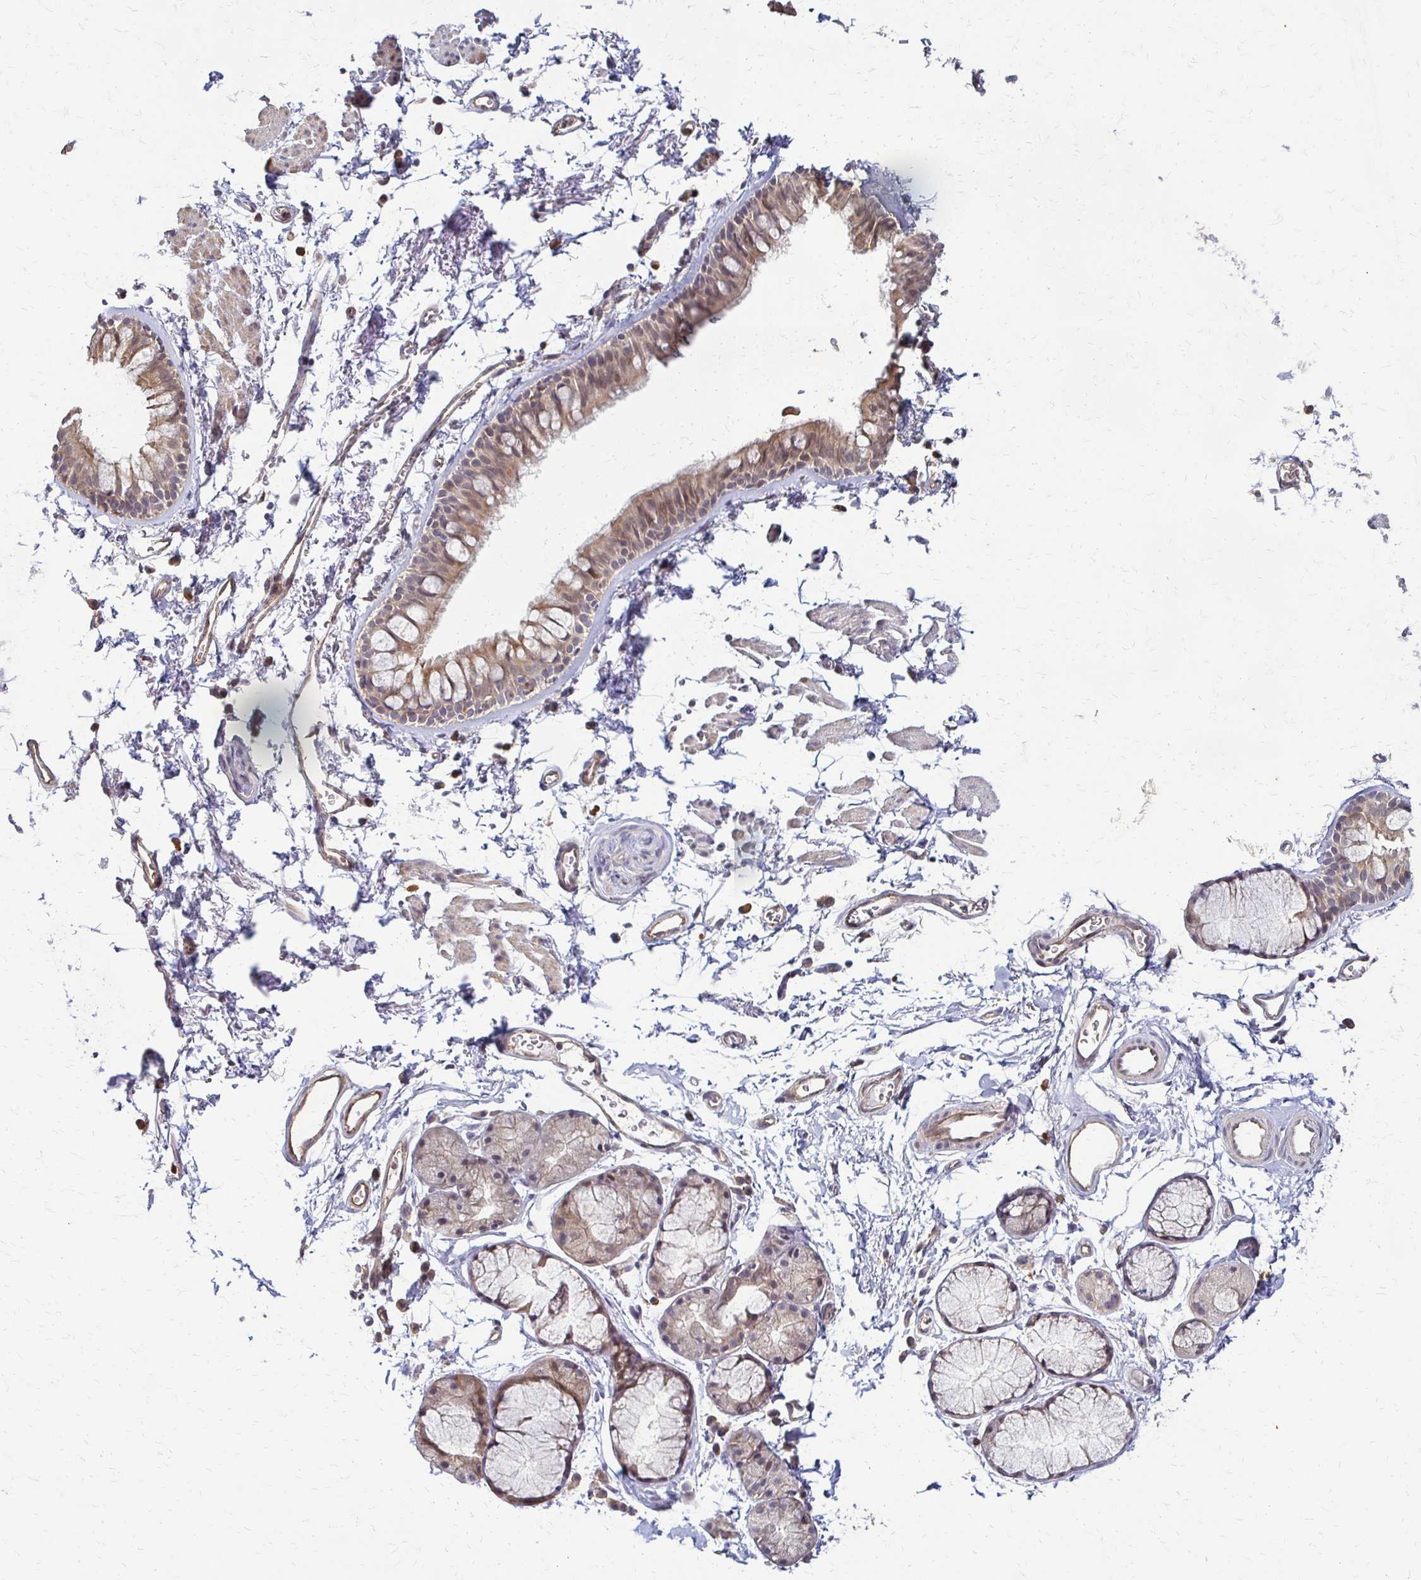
{"staining": {"intensity": "moderate", "quantity": ">75%", "location": "cytoplasmic/membranous"}, "tissue": "bronchus", "cell_type": "Respiratory epithelial cells", "image_type": "normal", "snomed": [{"axis": "morphology", "description": "Normal tissue, NOS"}, {"axis": "topography", "description": "Cartilage tissue"}, {"axis": "topography", "description": "Bronchus"}], "caption": "Immunohistochemistry (IHC) histopathology image of unremarkable bronchus: bronchus stained using immunohistochemistry exhibits medium levels of moderate protein expression localized specifically in the cytoplasmic/membranous of respiratory epithelial cells, appearing as a cytoplasmic/membranous brown color.", "gene": "SLC9A9", "patient": {"sex": "female", "age": 79}}